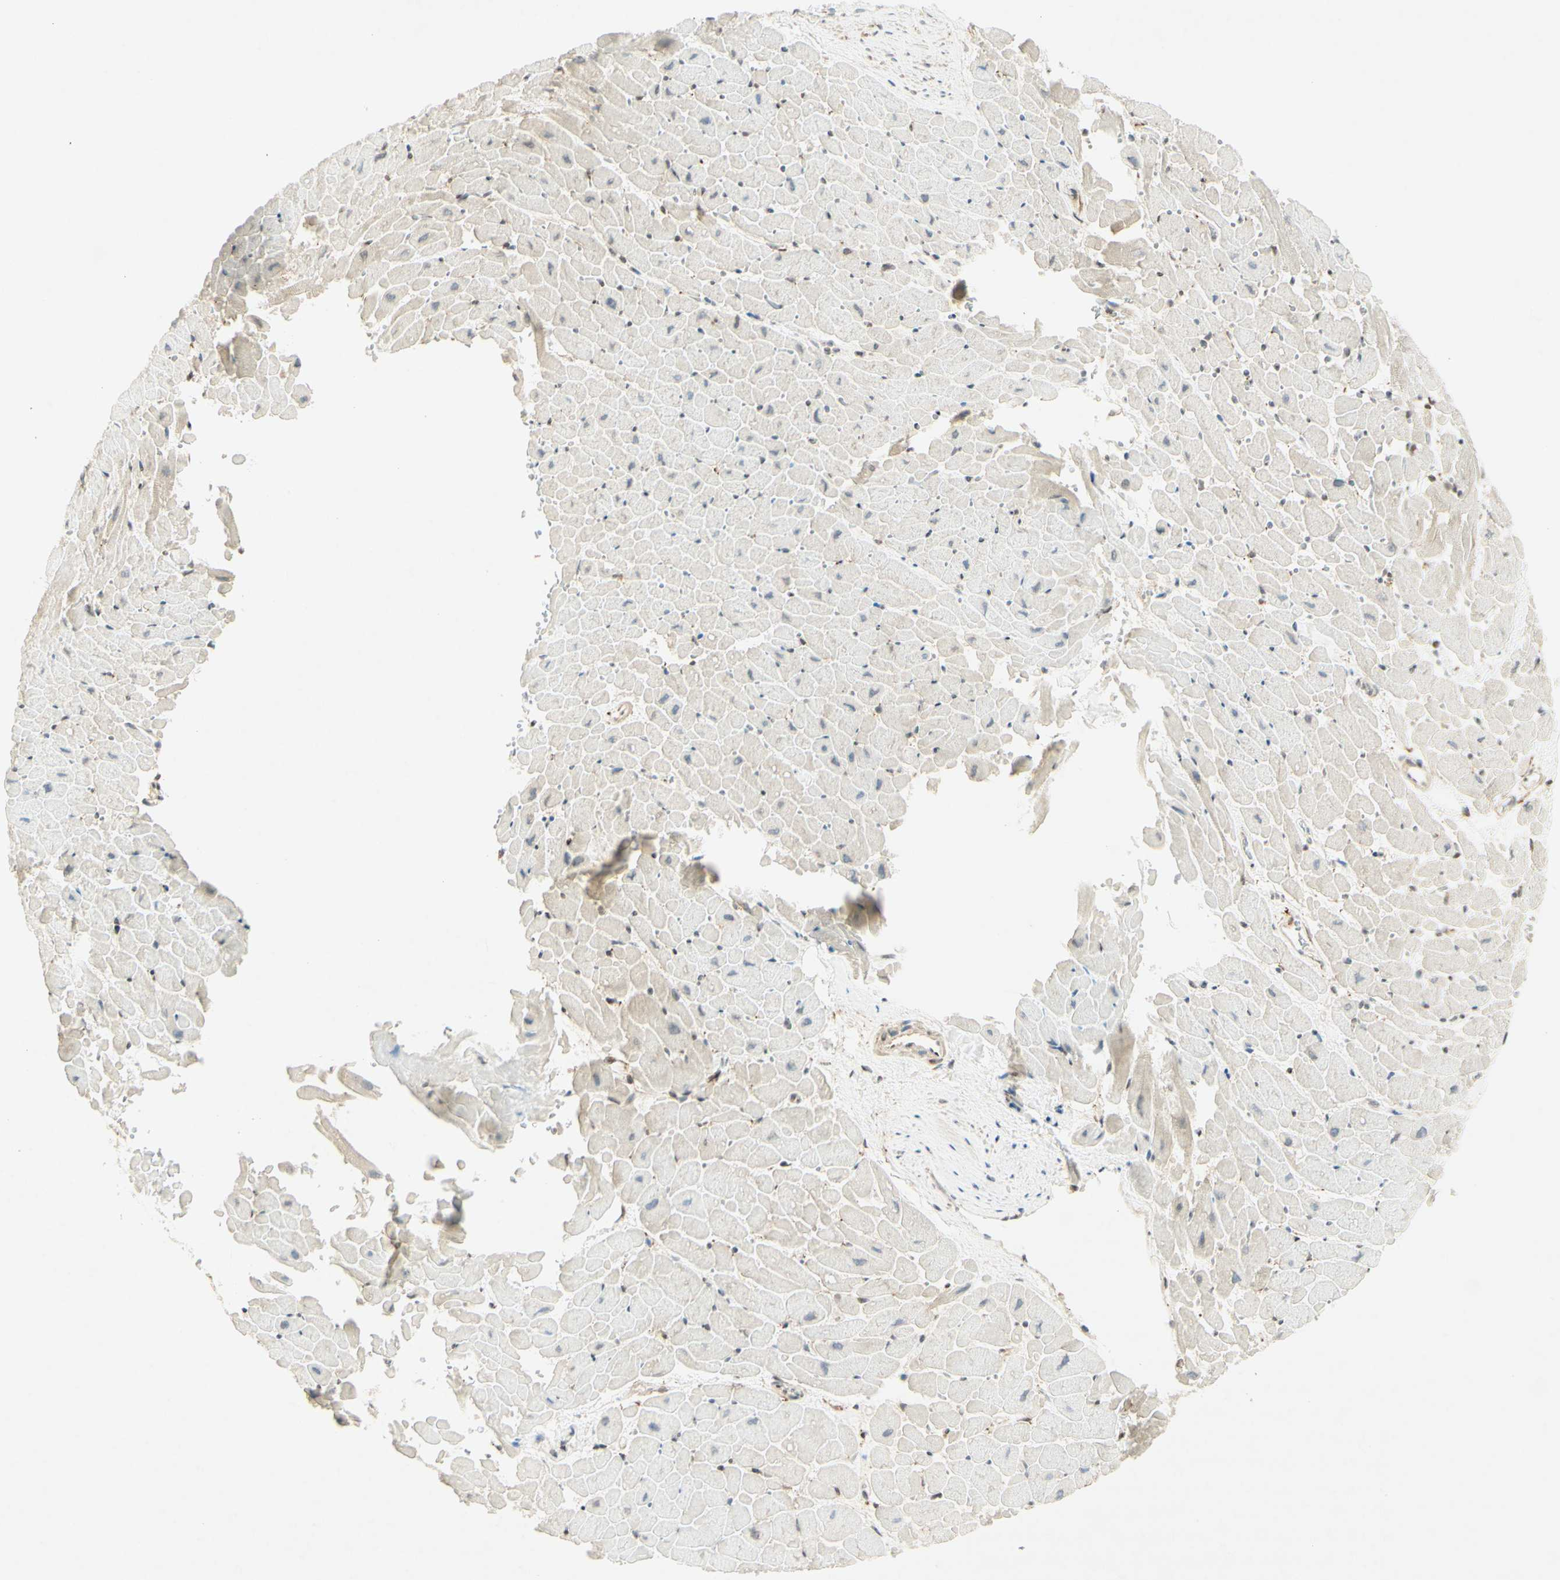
{"staining": {"intensity": "negative", "quantity": "none", "location": "none"}, "tissue": "heart muscle", "cell_type": "Cardiomyocytes", "image_type": "normal", "snomed": [{"axis": "morphology", "description": "Normal tissue, NOS"}, {"axis": "topography", "description": "Heart"}], "caption": "Immunohistochemistry histopathology image of normal heart muscle stained for a protein (brown), which displays no expression in cardiomyocytes.", "gene": "MAP1B", "patient": {"sex": "male", "age": 45}}